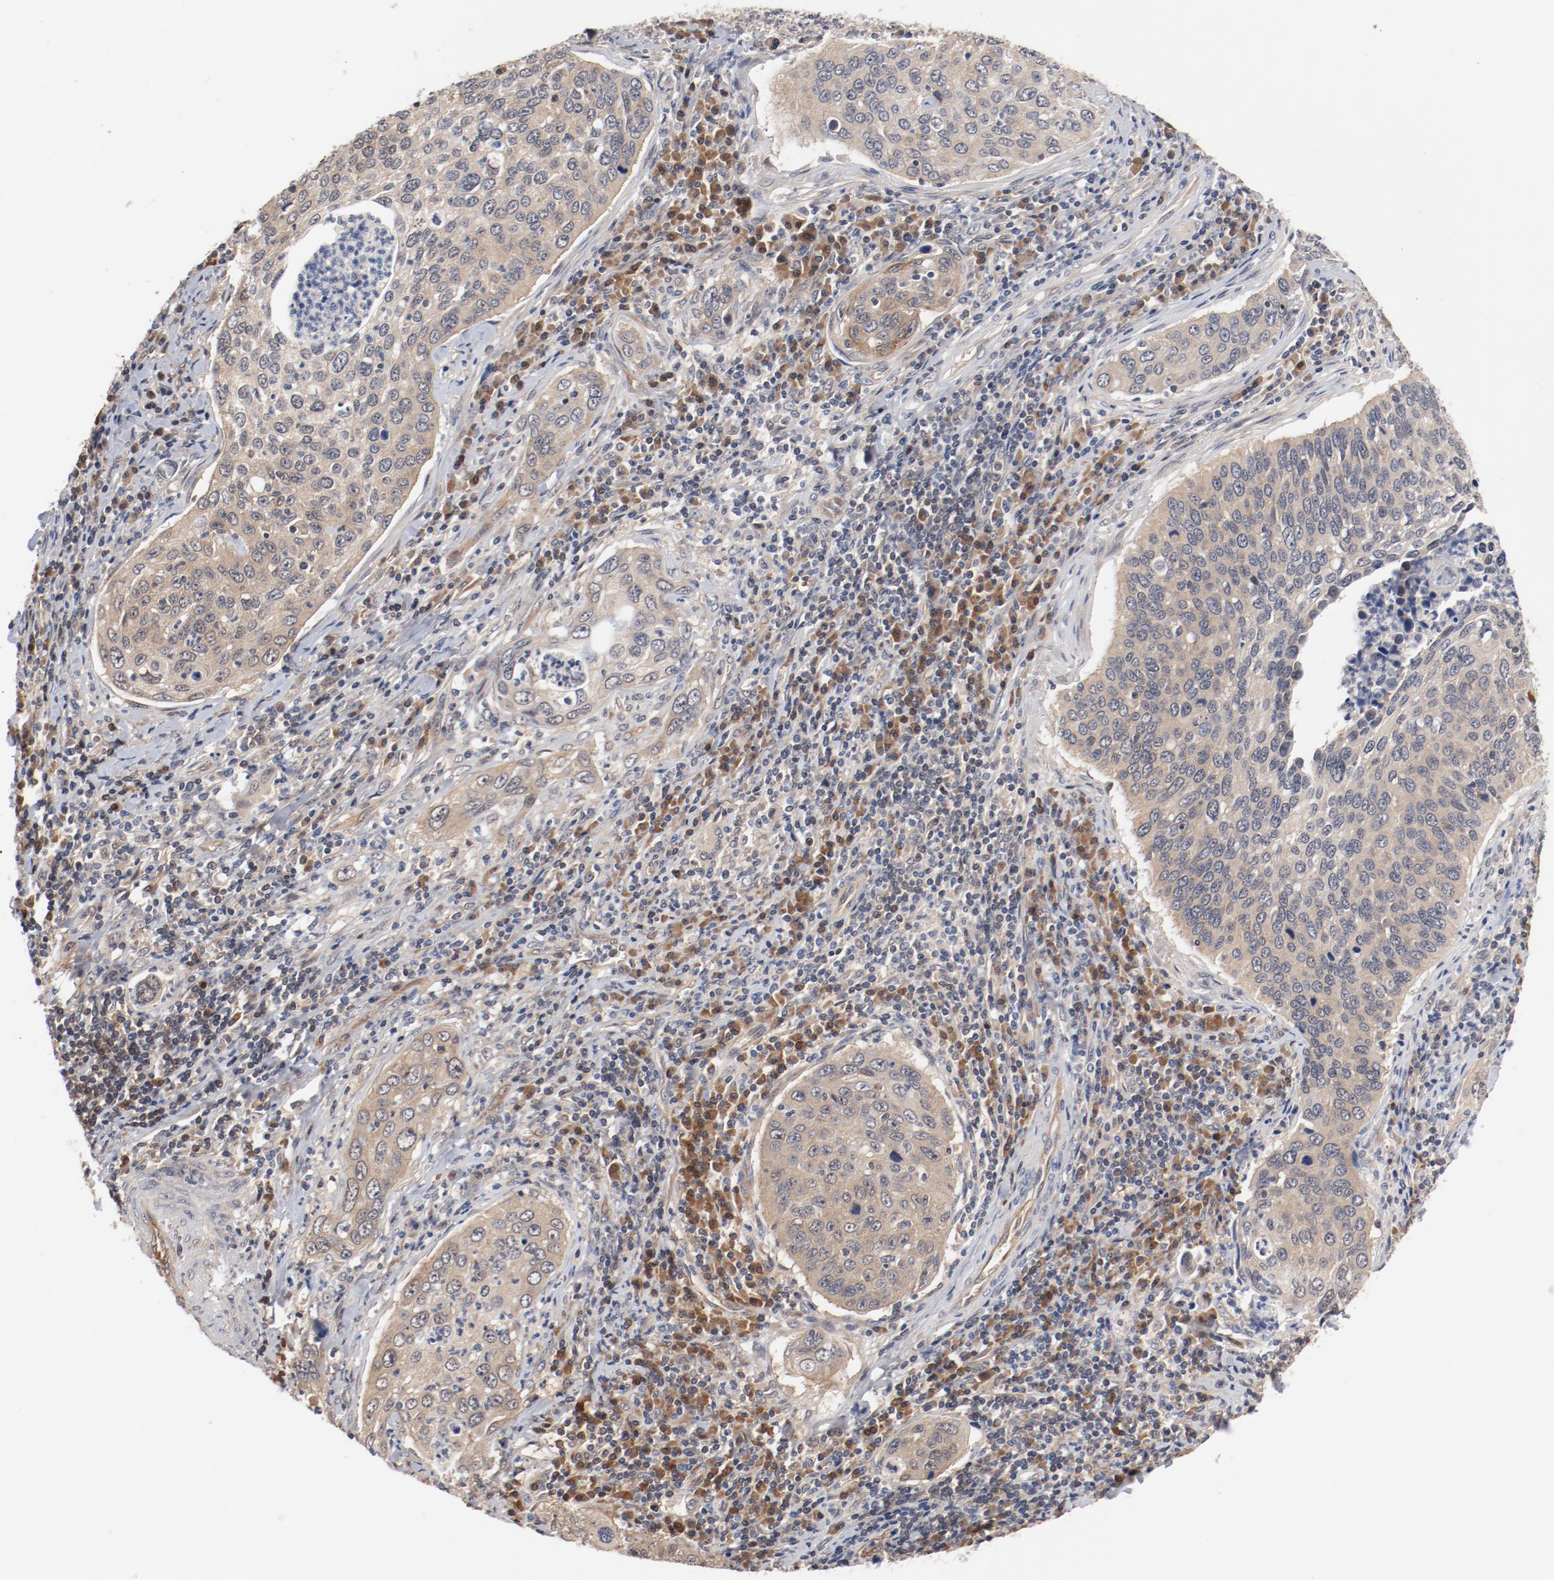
{"staining": {"intensity": "weak", "quantity": "25%-75%", "location": "cytoplasmic/membranous"}, "tissue": "cervical cancer", "cell_type": "Tumor cells", "image_type": "cancer", "snomed": [{"axis": "morphology", "description": "Squamous cell carcinoma, NOS"}, {"axis": "topography", "description": "Cervix"}], "caption": "Immunohistochemical staining of human squamous cell carcinoma (cervical) exhibits low levels of weak cytoplasmic/membranous protein staining in approximately 25%-75% of tumor cells. Nuclei are stained in blue.", "gene": "PITPNM2", "patient": {"sex": "female", "age": 53}}